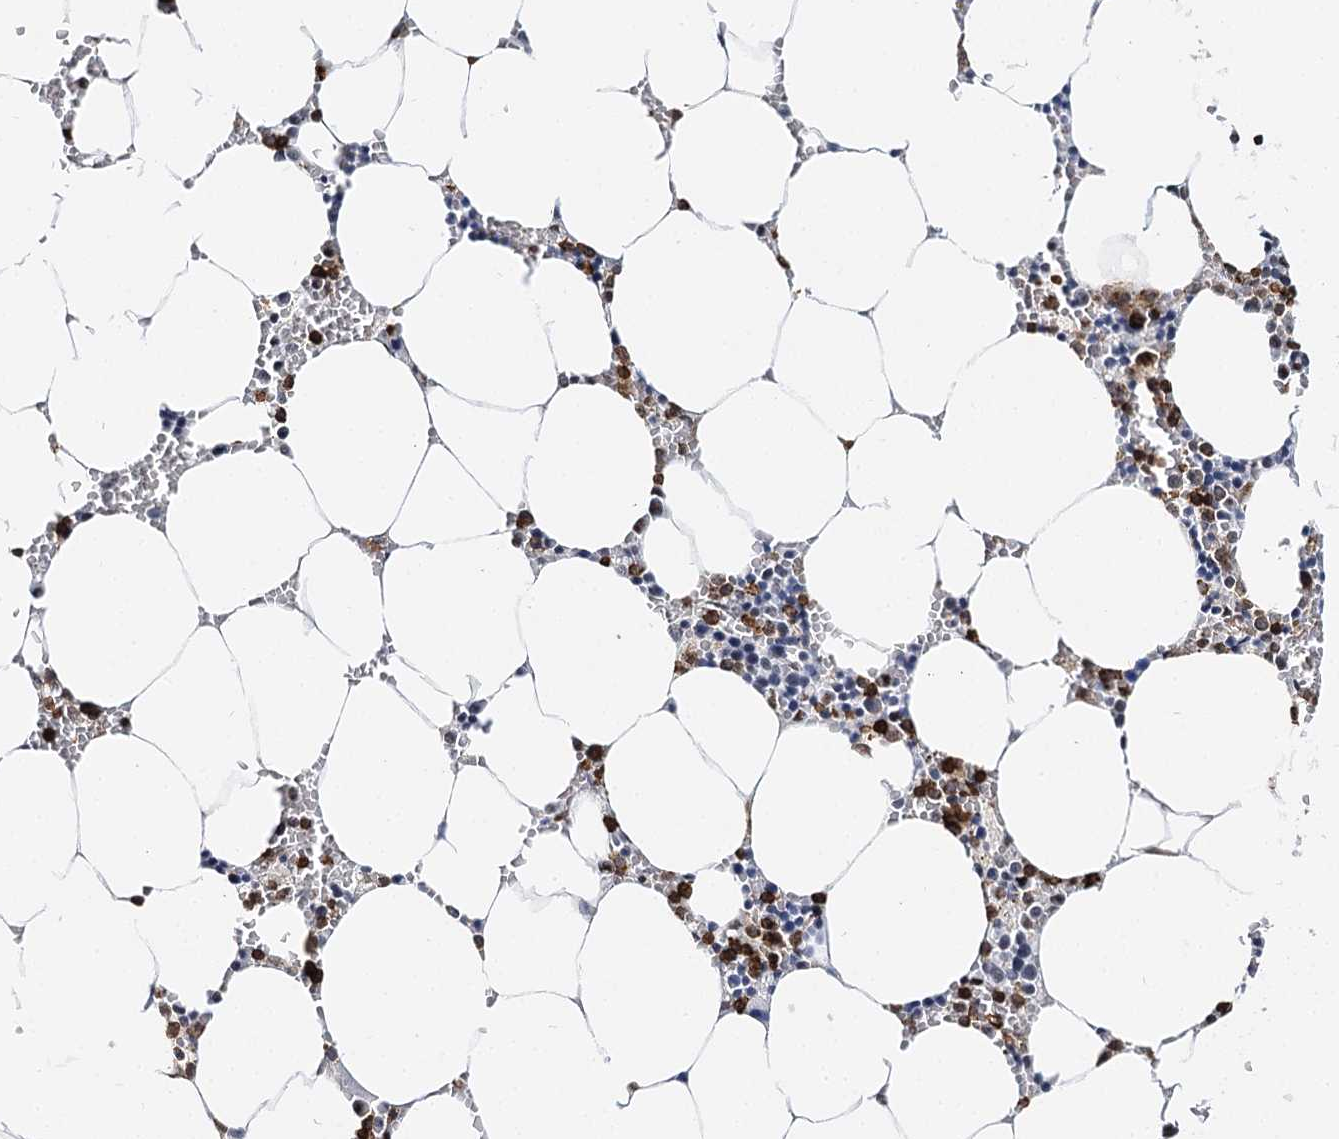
{"staining": {"intensity": "strong", "quantity": "<25%", "location": "cytoplasmic/membranous"}, "tissue": "bone marrow", "cell_type": "Hematopoietic cells", "image_type": "normal", "snomed": [{"axis": "morphology", "description": "Normal tissue, NOS"}, {"axis": "topography", "description": "Bone marrow"}], "caption": "Protein expression analysis of benign human bone marrow reveals strong cytoplasmic/membranous staining in approximately <25% of hematopoietic cells.", "gene": "BARD1", "patient": {"sex": "male", "age": 70}}